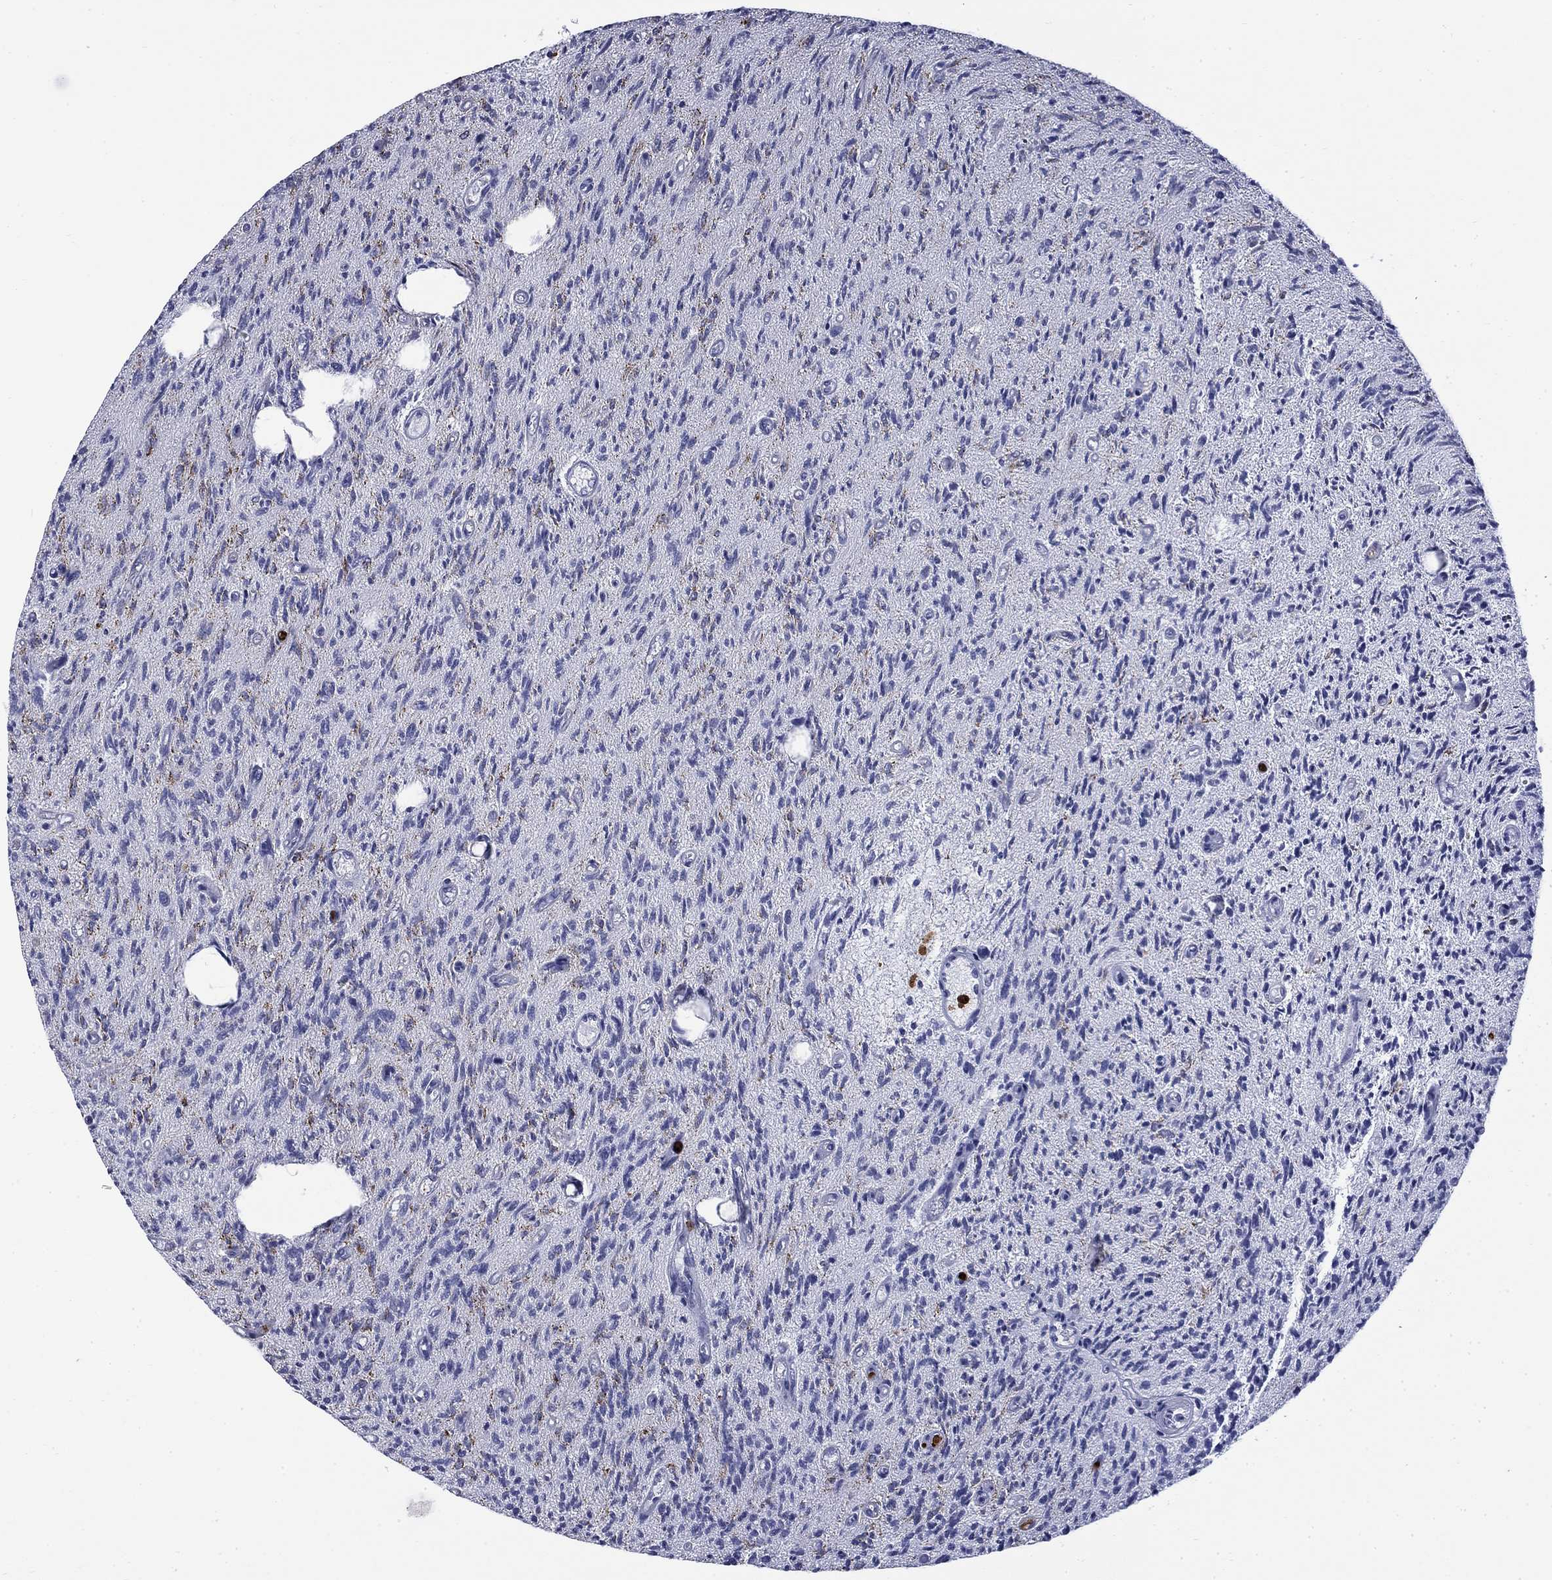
{"staining": {"intensity": "negative", "quantity": "none", "location": "none"}, "tissue": "glioma", "cell_type": "Tumor cells", "image_type": "cancer", "snomed": [{"axis": "morphology", "description": "Glioma, malignant, High grade"}, {"axis": "topography", "description": "Brain"}], "caption": "A histopathology image of human glioma is negative for staining in tumor cells.", "gene": "TRIM29", "patient": {"sex": "male", "age": 64}}